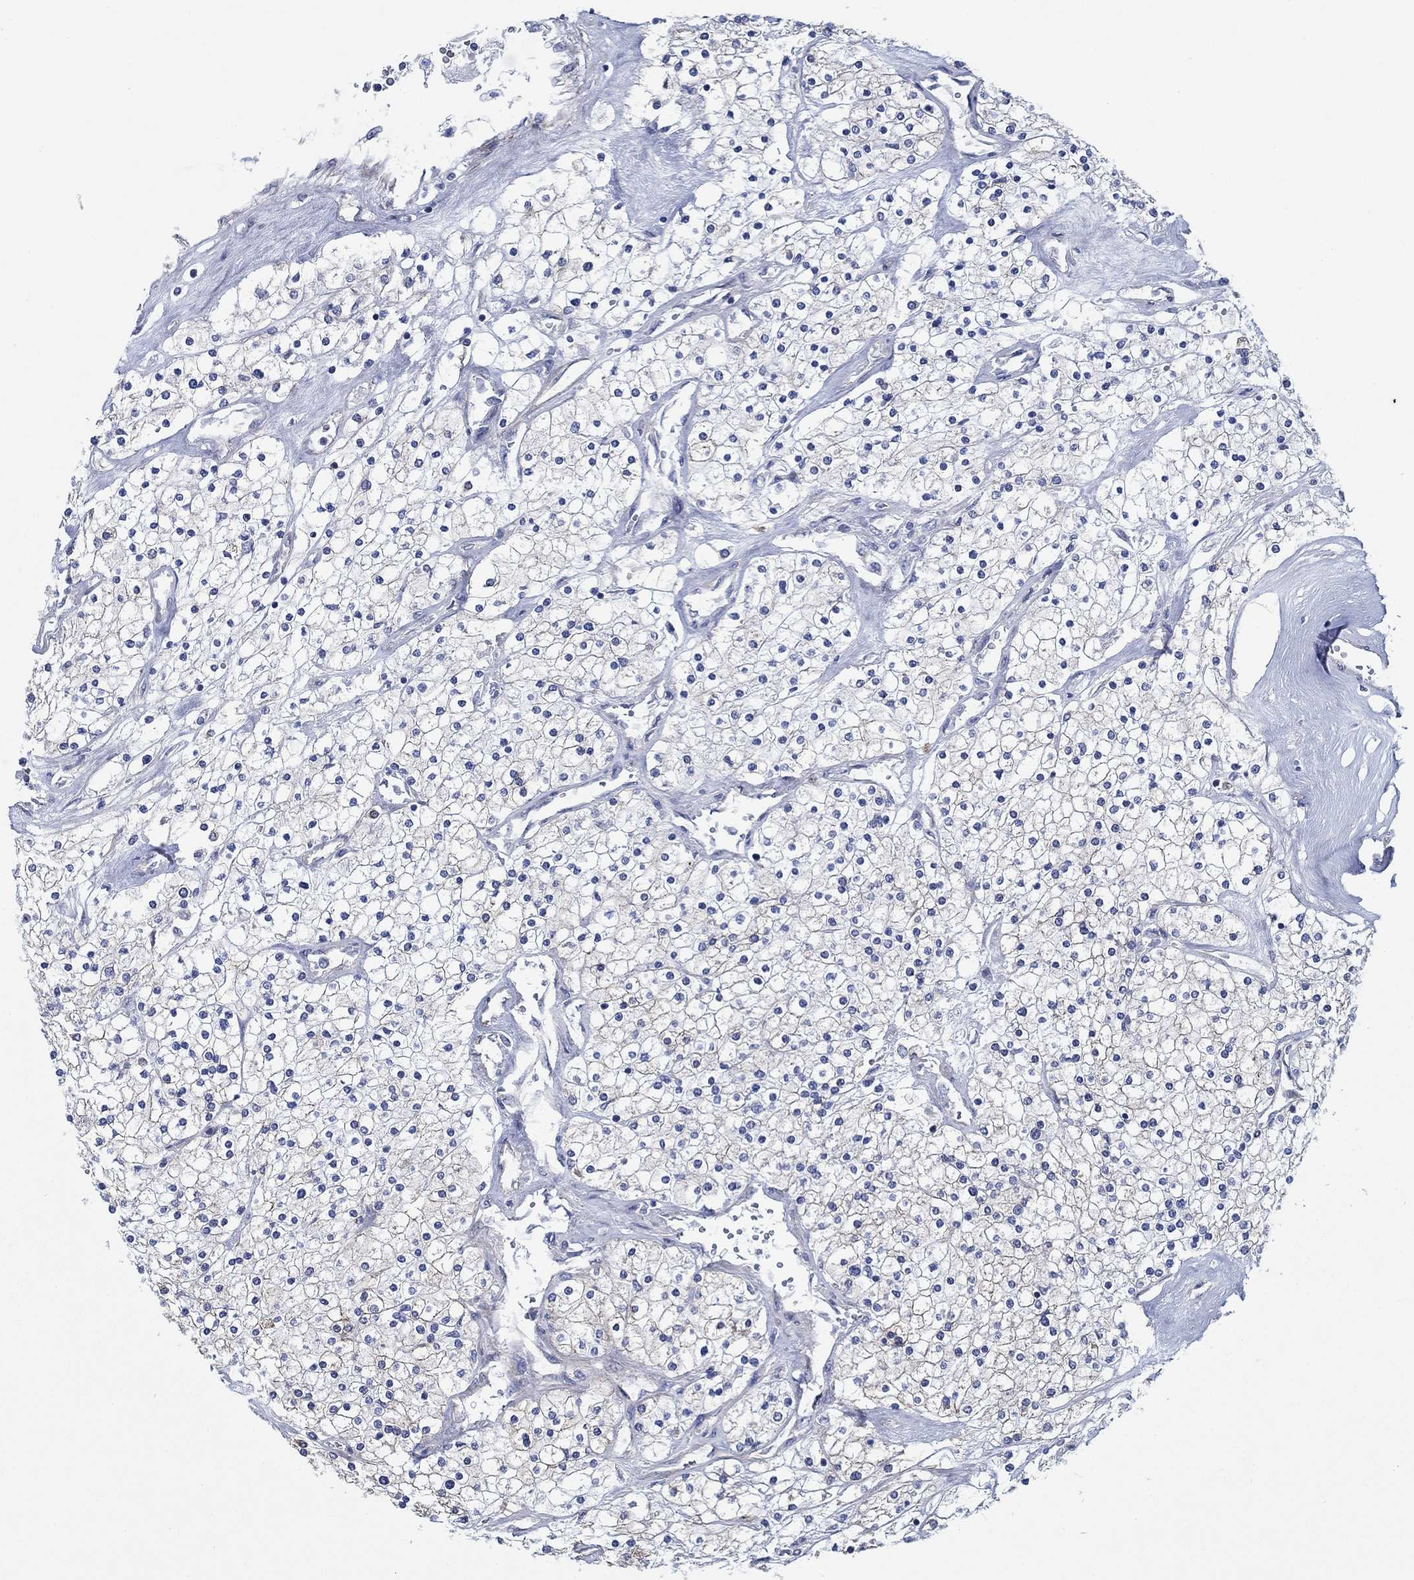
{"staining": {"intensity": "negative", "quantity": "none", "location": "none"}, "tissue": "renal cancer", "cell_type": "Tumor cells", "image_type": "cancer", "snomed": [{"axis": "morphology", "description": "Adenocarcinoma, NOS"}, {"axis": "topography", "description": "Kidney"}], "caption": "There is no significant positivity in tumor cells of renal cancer.", "gene": "FMN1", "patient": {"sex": "male", "age": 80}}